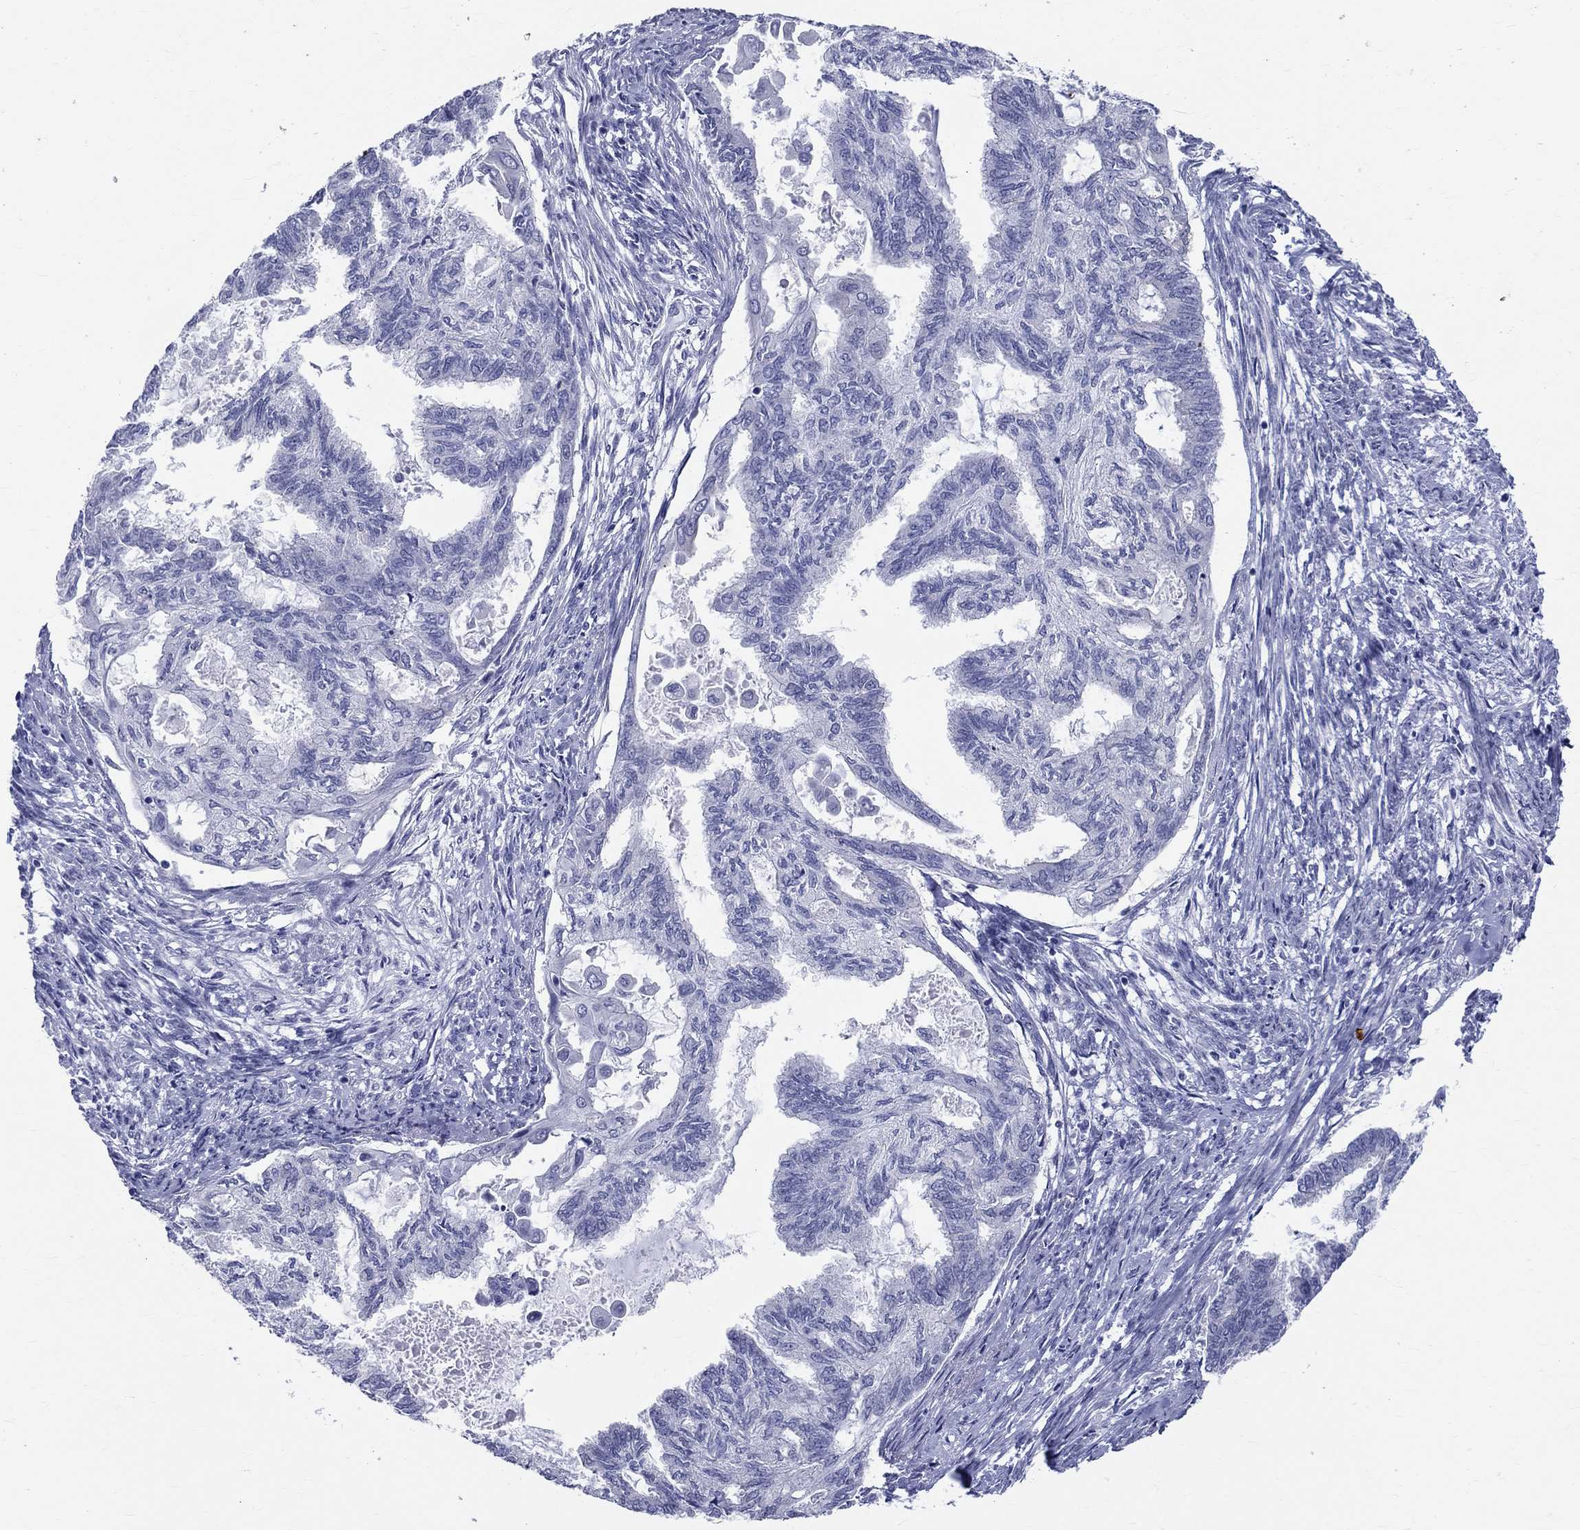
{"staining": {"intensity": "negative", "quantity": "none", "location": "none"}, "tissue": "endometrial cancer", "cell_type": "Tumor cells", "image_type": "cancer", "snomed": [{"axis": "morphology", "description": "Adenocarcinoma, NOS"}, {"axis": "topography", "description": "Endometrium"}], "caption": "High power microscopy image of an IHC micrograph of endometrial adenocarcinoma, revealing no significant staining in tumor cells.", "gene": "CEP43", "patient": {"sex": "female", "age": 86}}